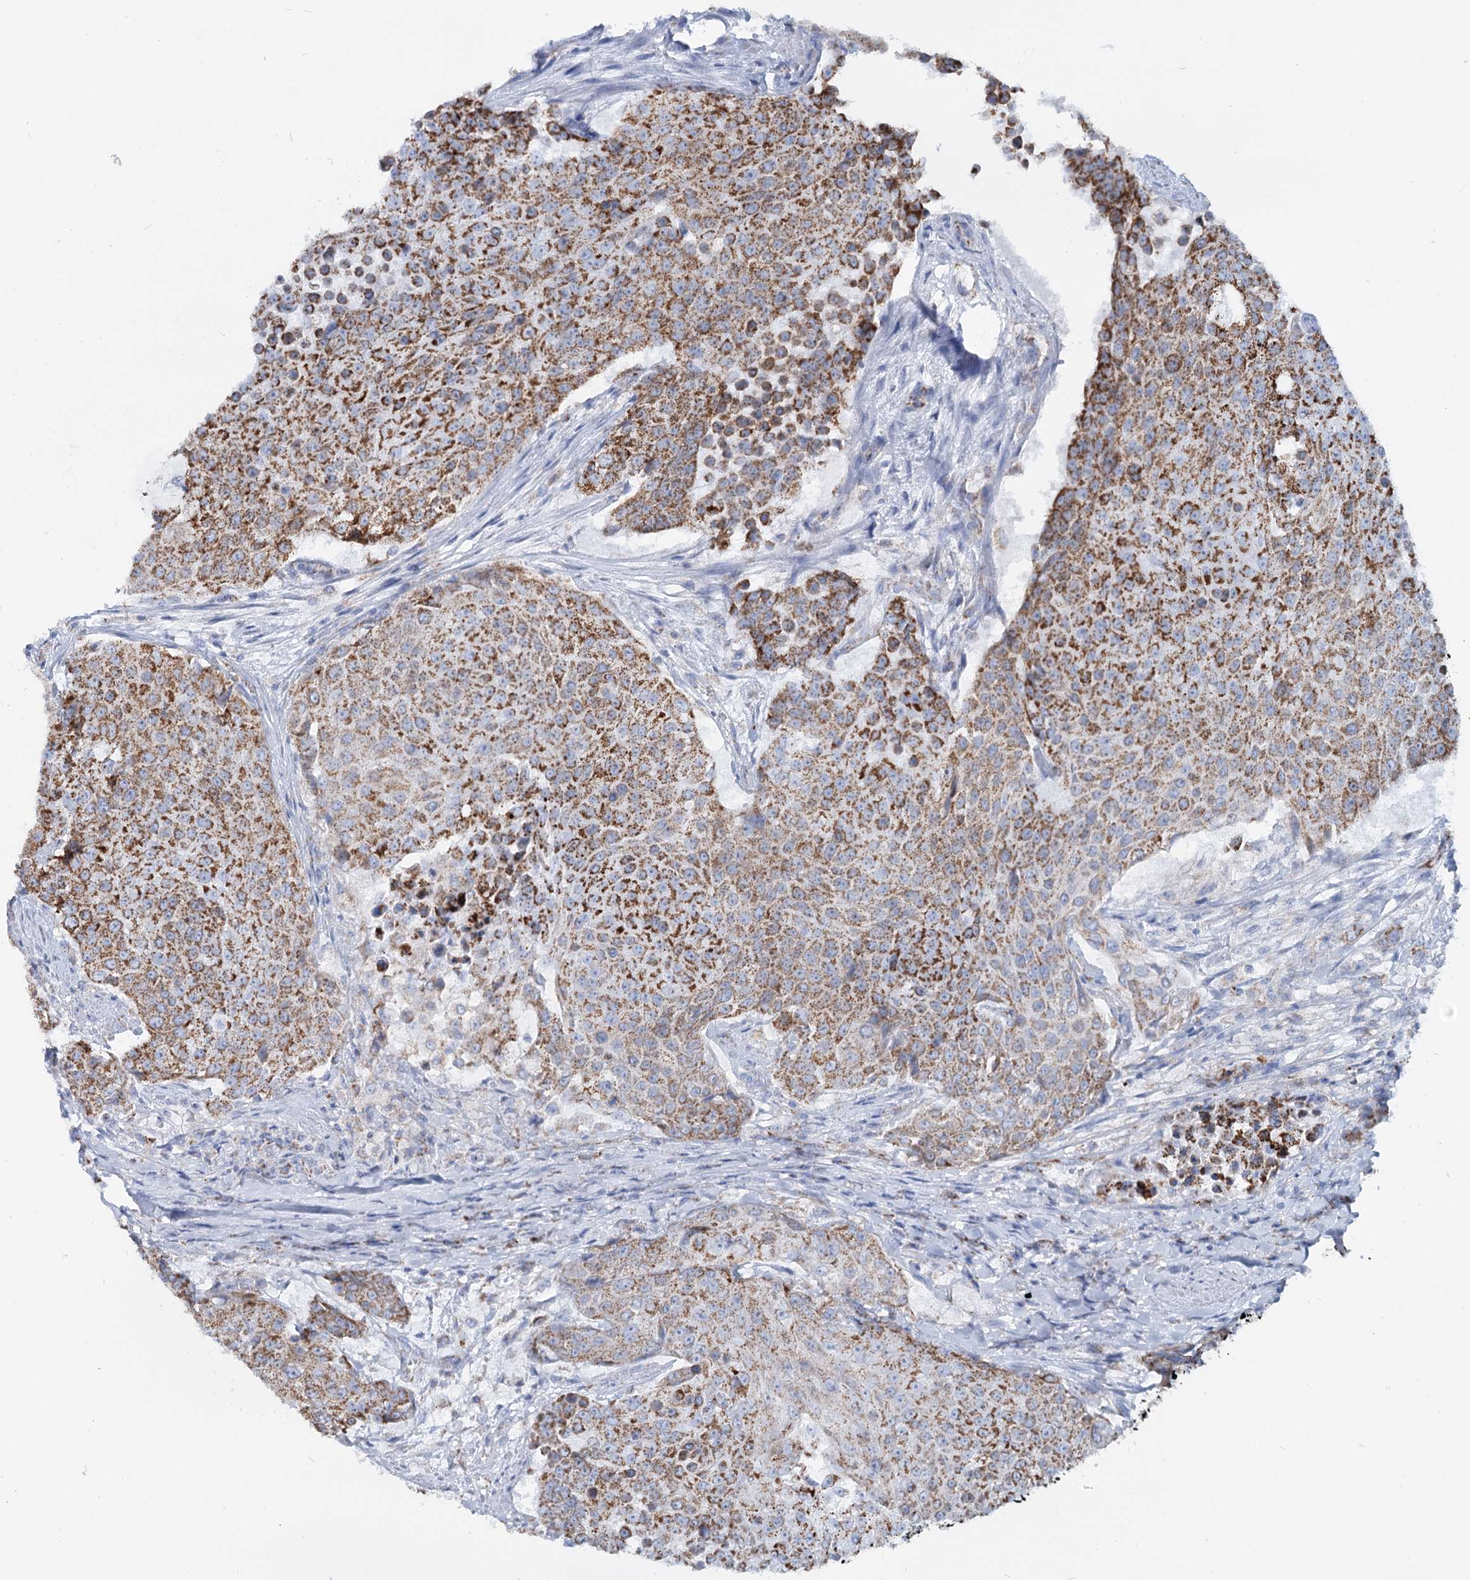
{"staining": {"intensity": "moderate", "quantity": ">75%", "location": "cytoplasmic/membranous"}, "tissue": "urothelial cancer", "cell_type": "Tumor cells", "image_type": "cancer", "snomed": [{"axis": "morphology", "description": "Urothelial carcinoma, High grade"}, {"axis": "topography", "description": "Urinary bladder"}], "caption": "High-grade urothelial carcinoma tissue displays moderate cytoplasmic/membranous staining in about >75% of tumor cells", "gene": "MCCC2", "patient": {"sex": "female", "age": 63}}